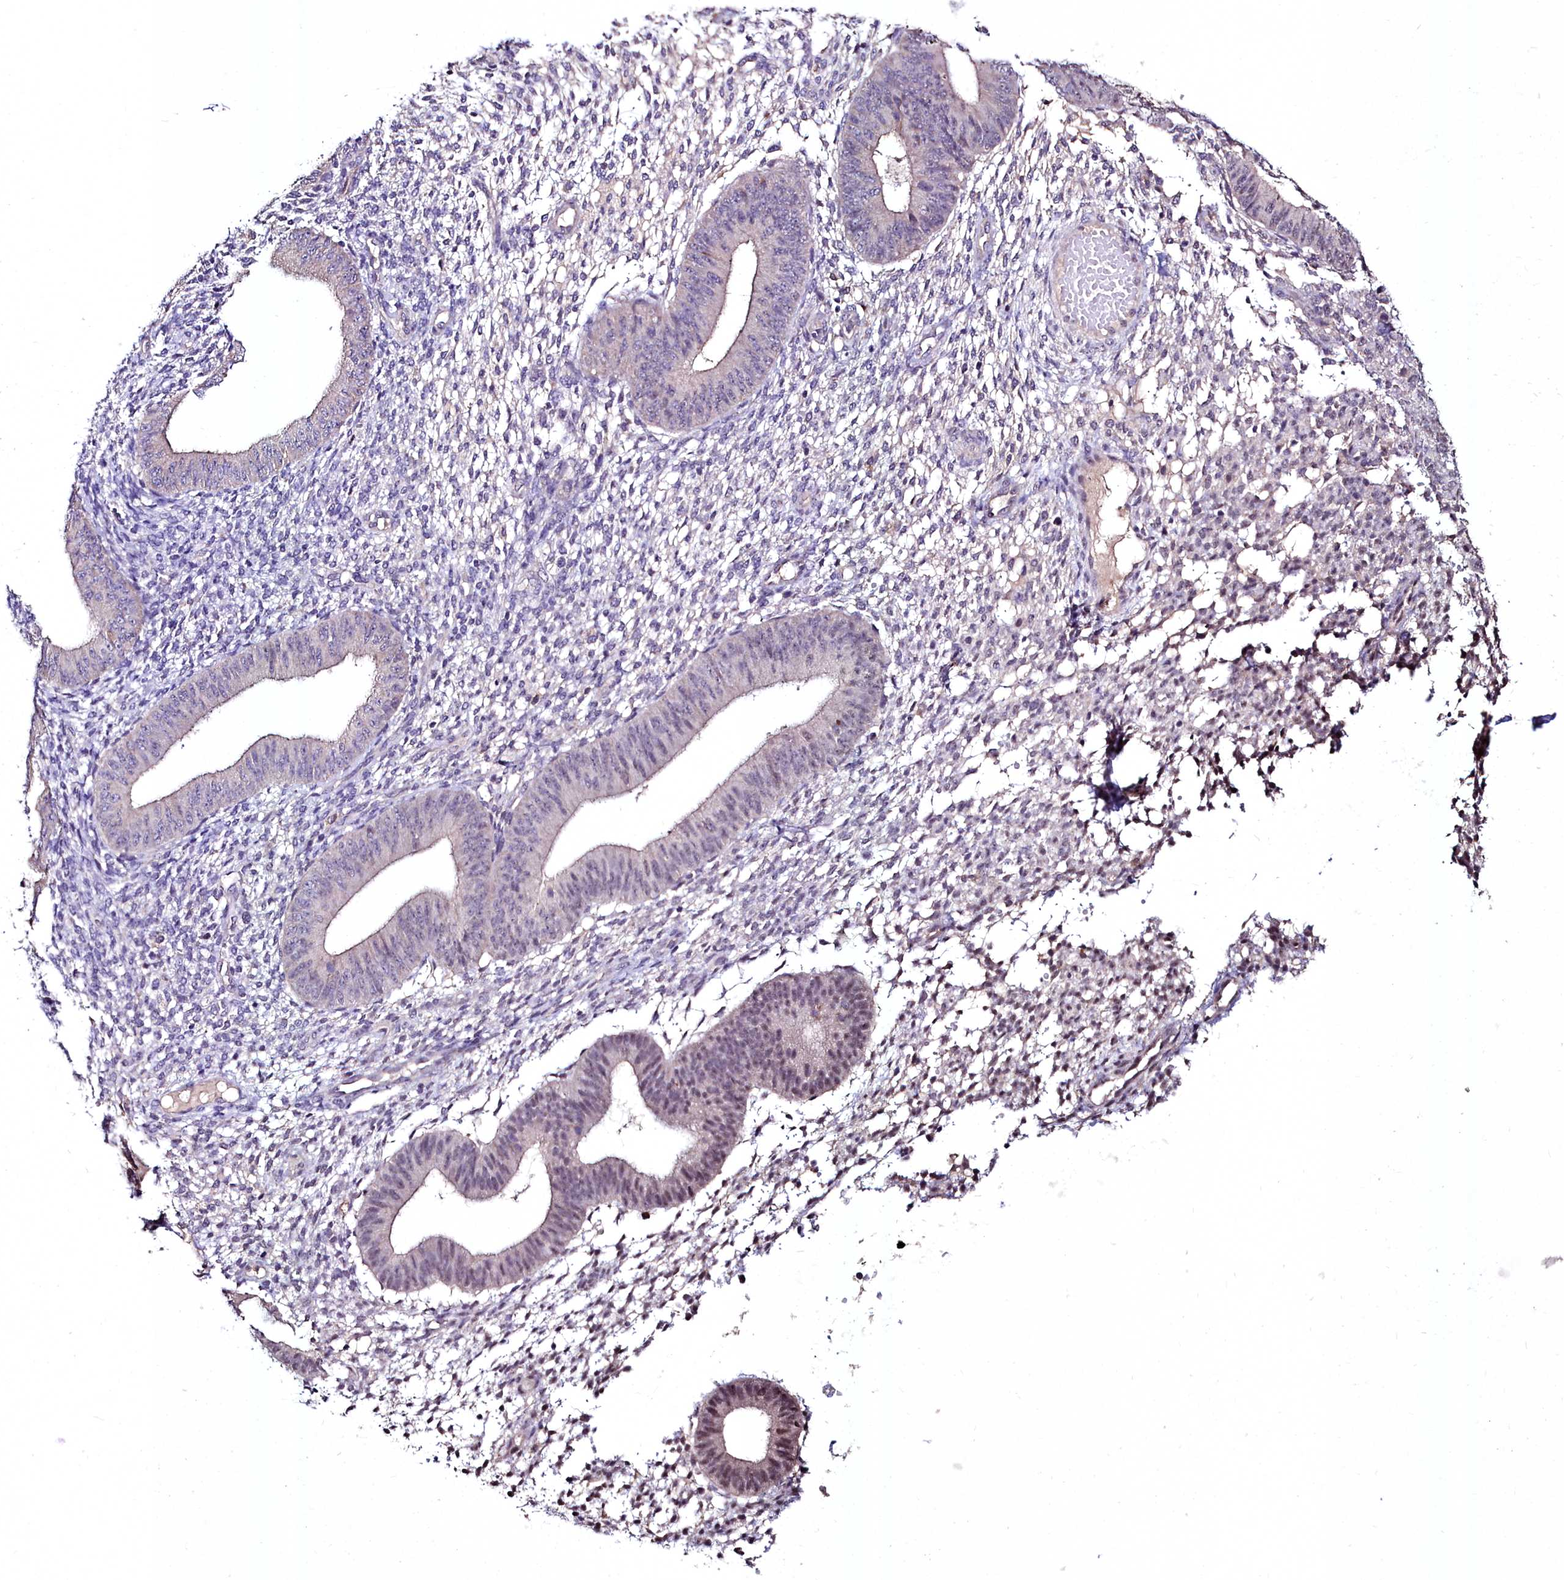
{"staining": {"intensity": "negative", "quantity": "none", "location": "none"}, "tissue": "endometrium", "cell_type": "Cells in endometrial stroma", "image_type": "normal", "snomed": [{"axis": "morphology", "description": "Normal tissue, NOS"}, {"axis": "topography", "description": "Endometrium"}], "caption": "There is no significant expression in cells in endometrial stroma of endometrium. (DAB immunohistochemistry (IHC), high magnification).", "gene": "AMBRA1", "patient": {"sex": "female", "age": 49}}